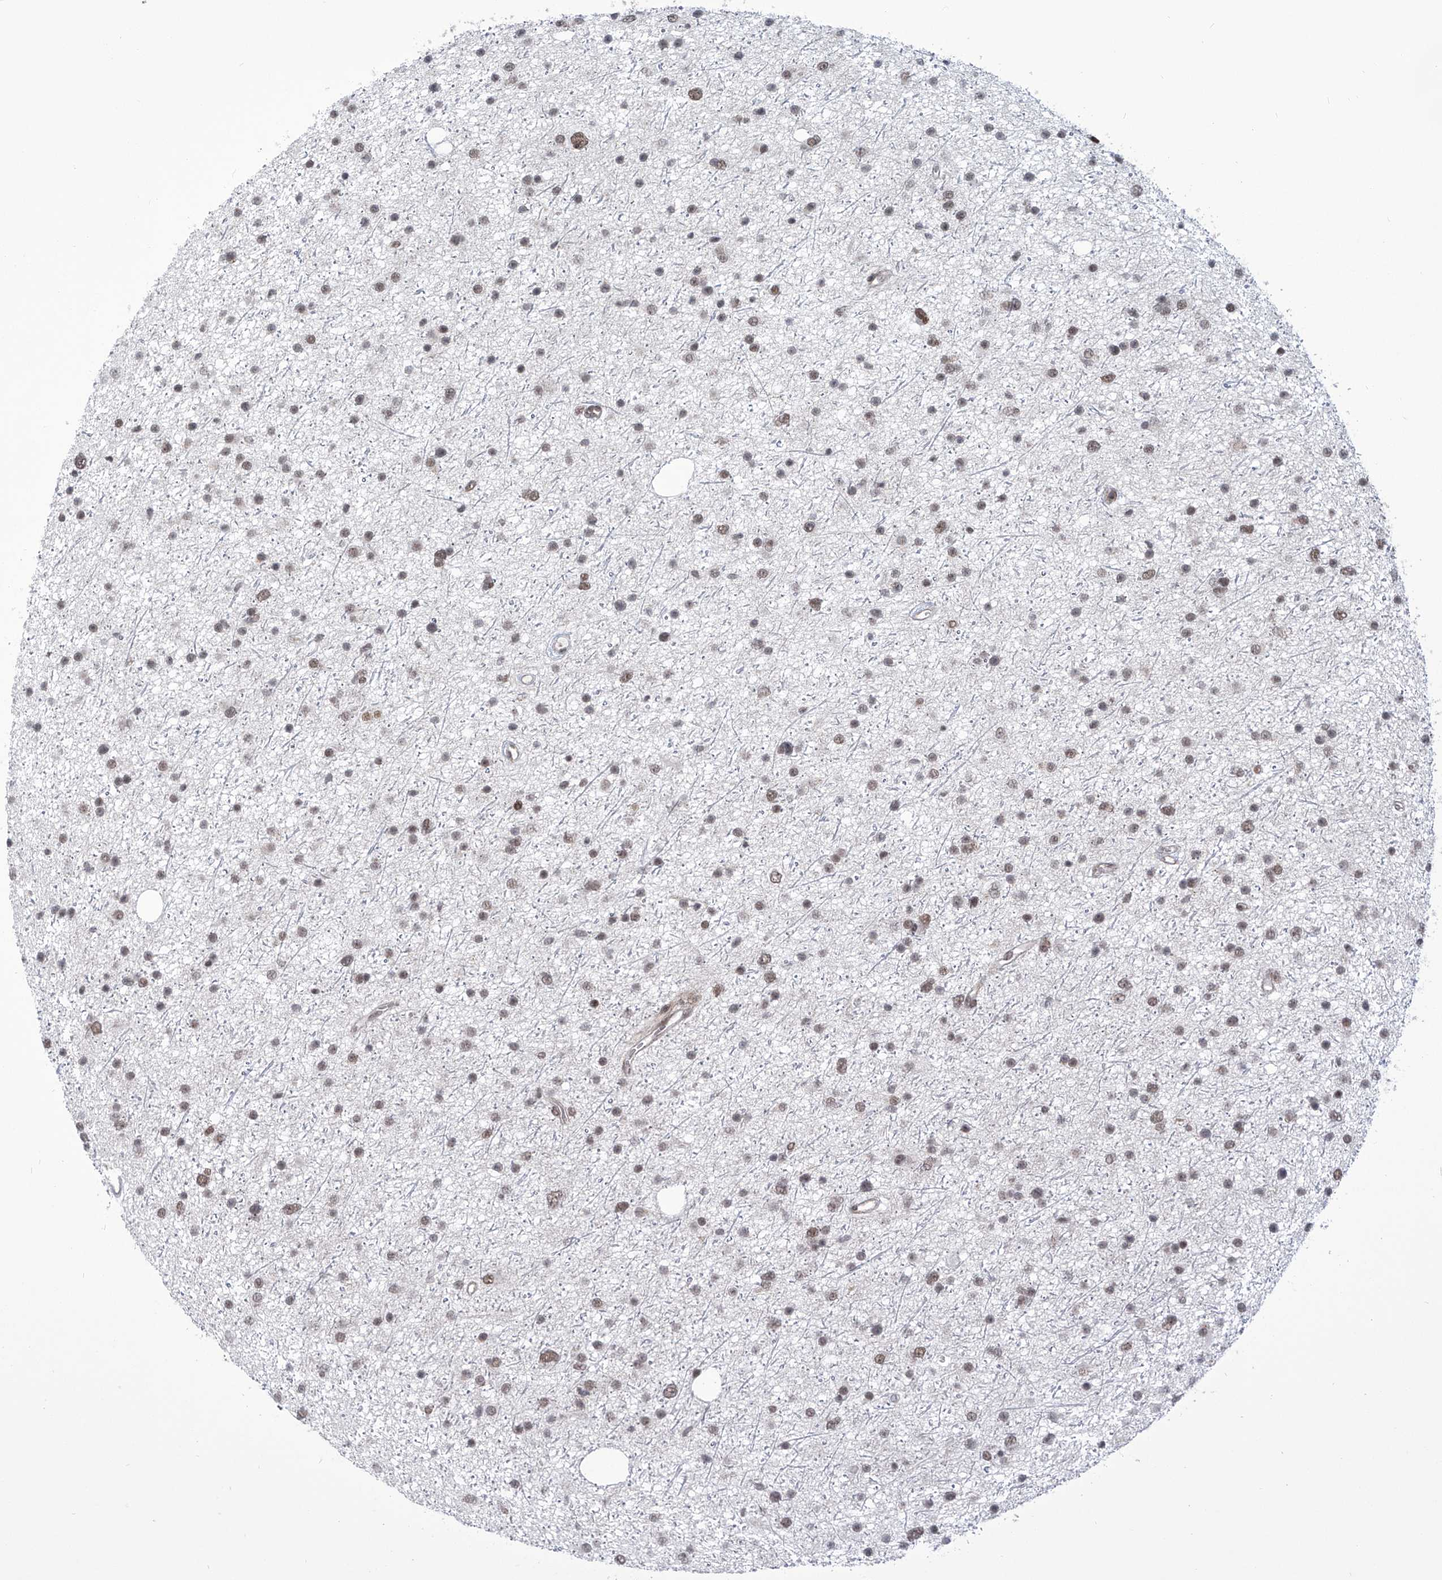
{"staining": {"intensity": "weak", "quantity": ">75%", "location": "nuclear"}, "tissue": "glioma", "cell_type": "Tumor cells", "image_type": "cancer", "snomed": [{"axis": "morphology", "description": "Glioma, malignant, Low grade"}, {"axis": "topography", "description": "Cerebral cortex"}], "caption": "A histopathology image showing weak nuclear positivity in approximately >75% of tumor cells in glioma, as visualized by brown immunohistochemical staining.", "gene": "CEP290", "patient": {"sex": "female", "age": 39}}